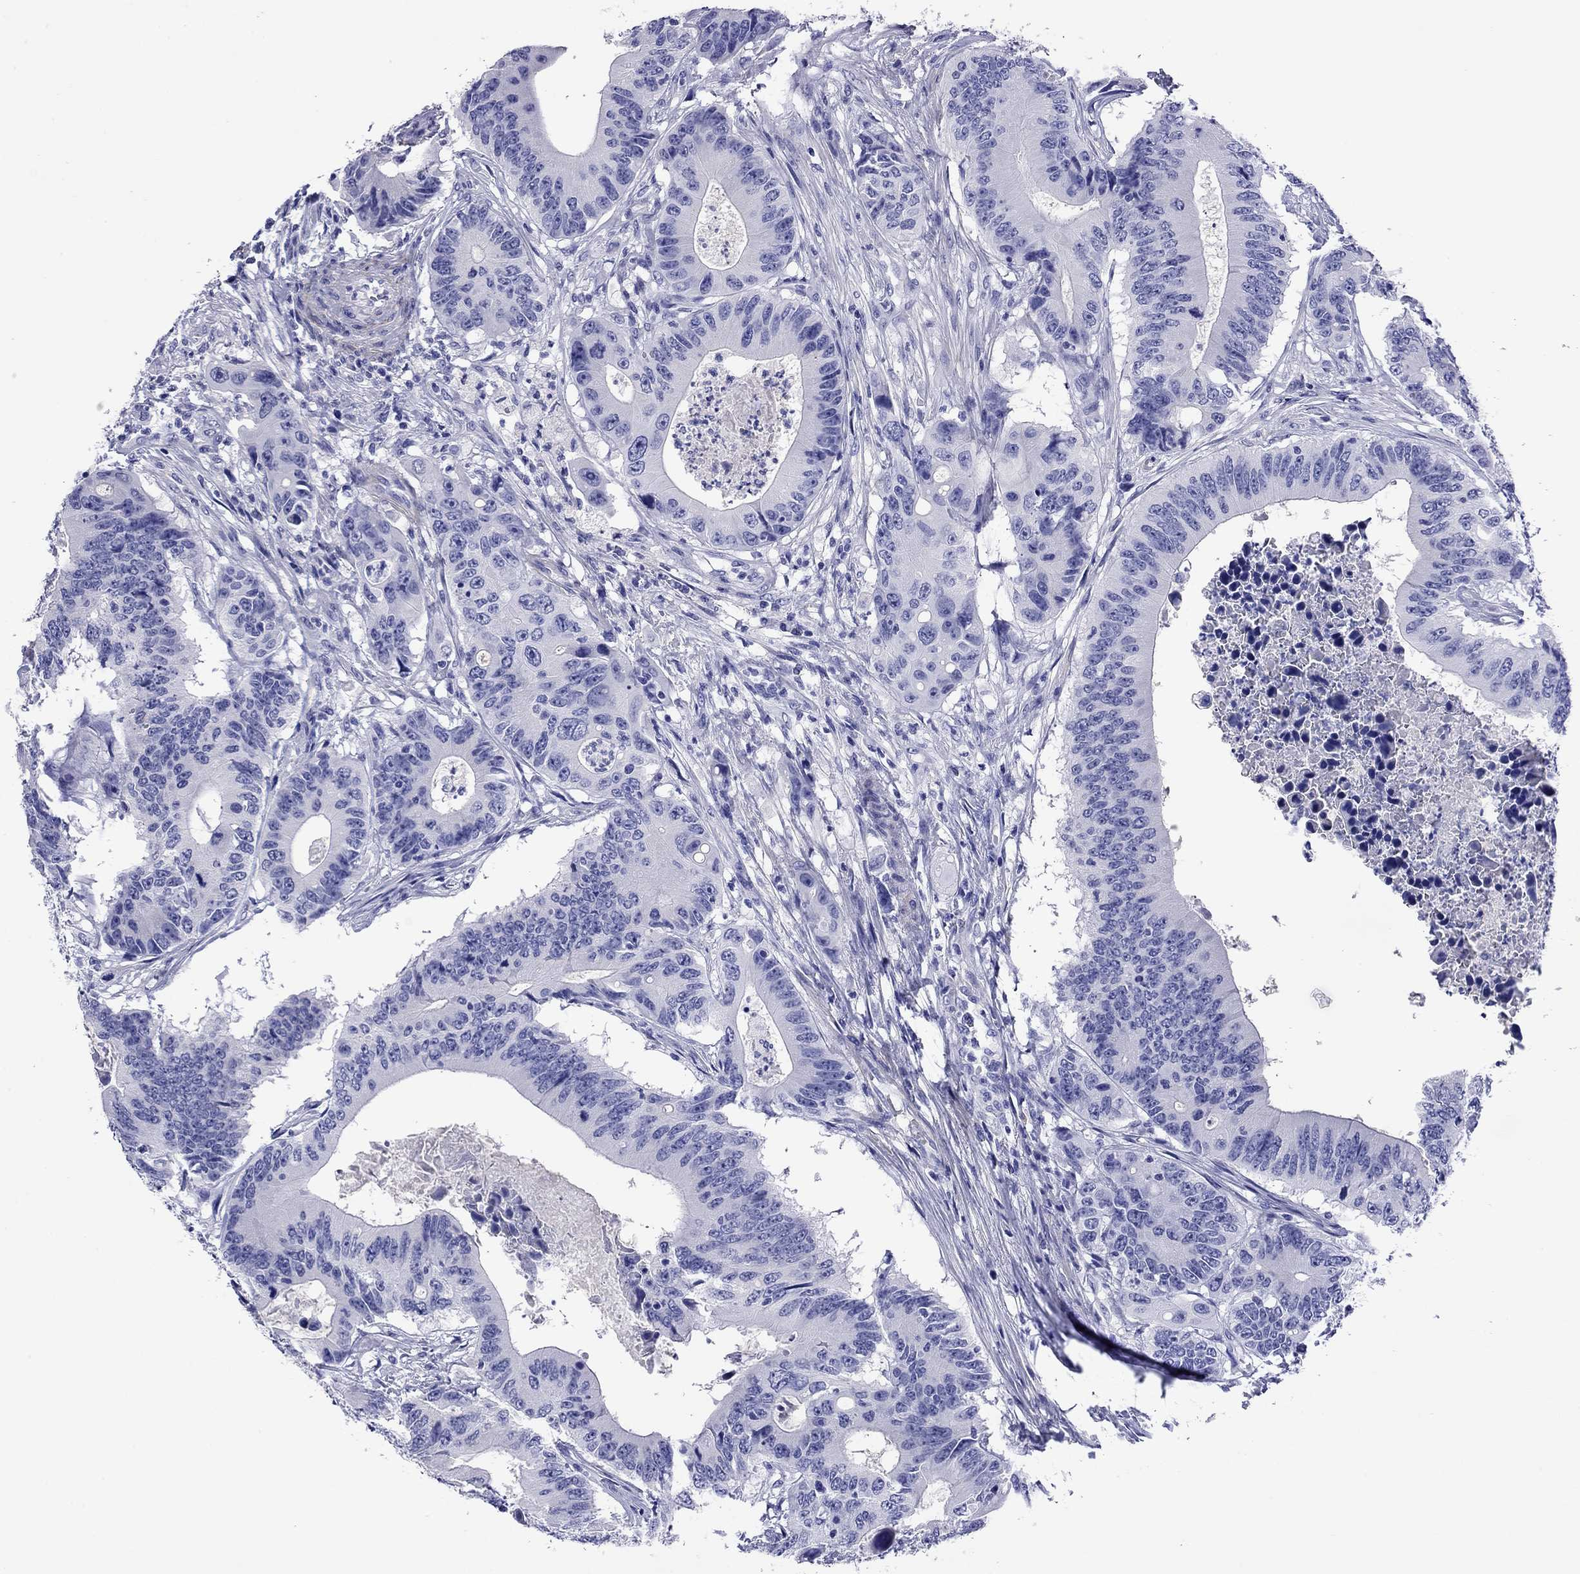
{"staining": {"intensity": "negative", "quantity": "none", "location": "none"}, "tissue": "colorectal cancer", "cell_type": "Tumor cells", "image_type": "cancer", "snomed": [{"axis": "morphology", "description": "Adenocarcinoma, NOS"}, {"axis": "topography", "description": "Colon"}], "caption": "Photomicrograph shows no significant protein expression in tumor cells of colorectal cancer (adenocarcinoma).", "gene": "KIAA2012", "patient": {"sex": "female", "age": 90}}